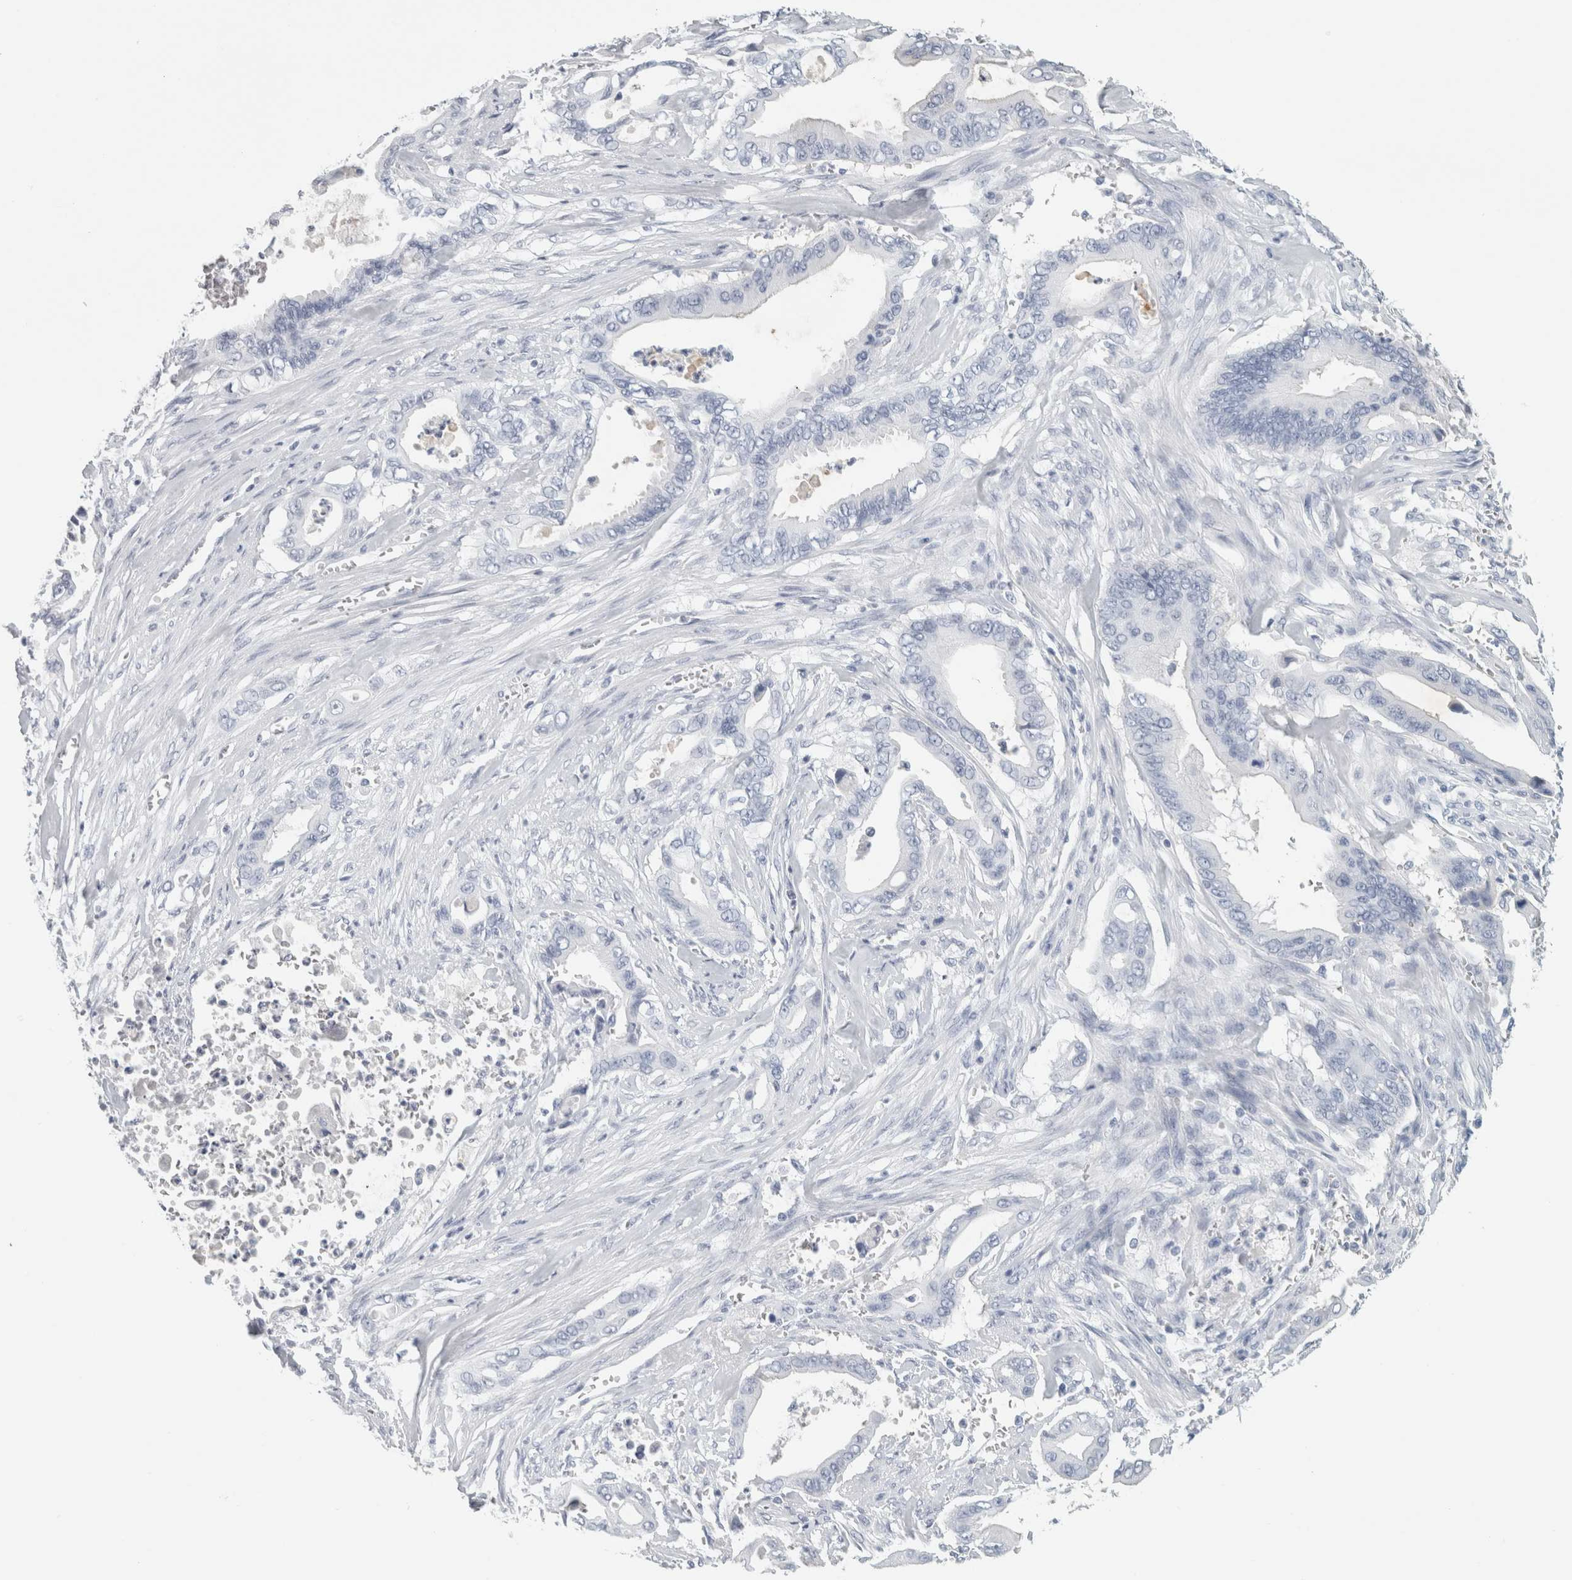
{"staining": {"intensity": "negative", "quantity": "none", "location": "none"}, "tissue": "pancreatic cancer", "cell_type": "Tumor cells", "image_type": "cancer", "snomed": [{"axis": "morphology", "description": "Adenocarcinoma, NOS"}, {"axis": "topography", "description": "Pancreas"}], "caption": "Photomicrograph shows no protein positivity in tumor cells of pancreatic cancer (adenocarcinoma) tissue.", "gene": "TSPAN8", "patient": {"sex": "male", "age": 59}}